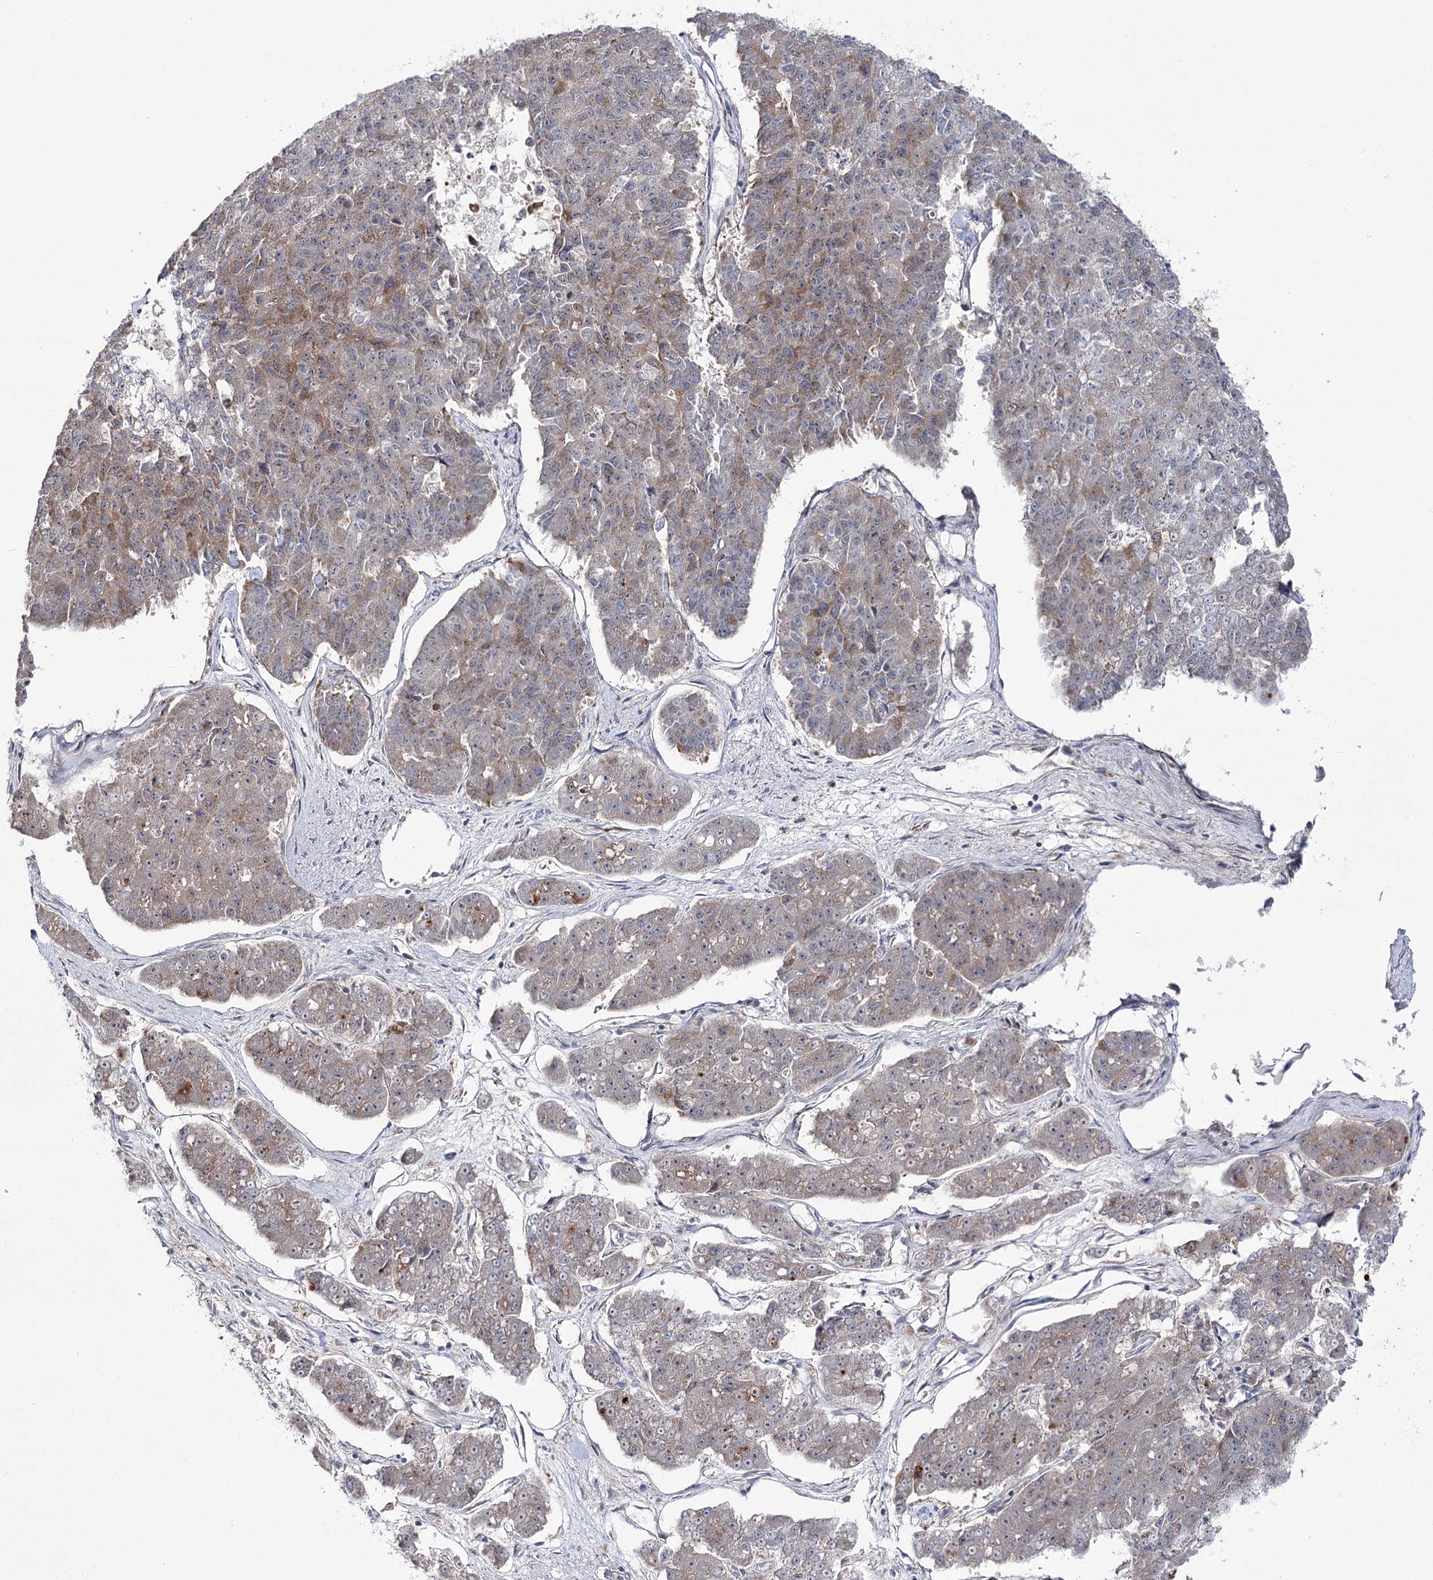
{"staining": {"intensity": "strong", "quantity": "25%-75%", "location": "cytoplasmic/membranous"}, "tissue": "pancreatic cancer", "cell_type": "Tumor cells", "image_type": "cancer", "snomed": [{"axis": "morphology", "description": "Adenocarcinoma, NOS"}, {"axis": "topography", "description": "Pancreas"}], "caption": "Pancreatic cancer (adenocarcinoma) stained for a protein (brown) demonstrates strong cytoplasmic/membranous positive staining in about 25%-75% of tumor cells.", "gene": "VWA2", "patient": {"sex": "male", "age": 50}}